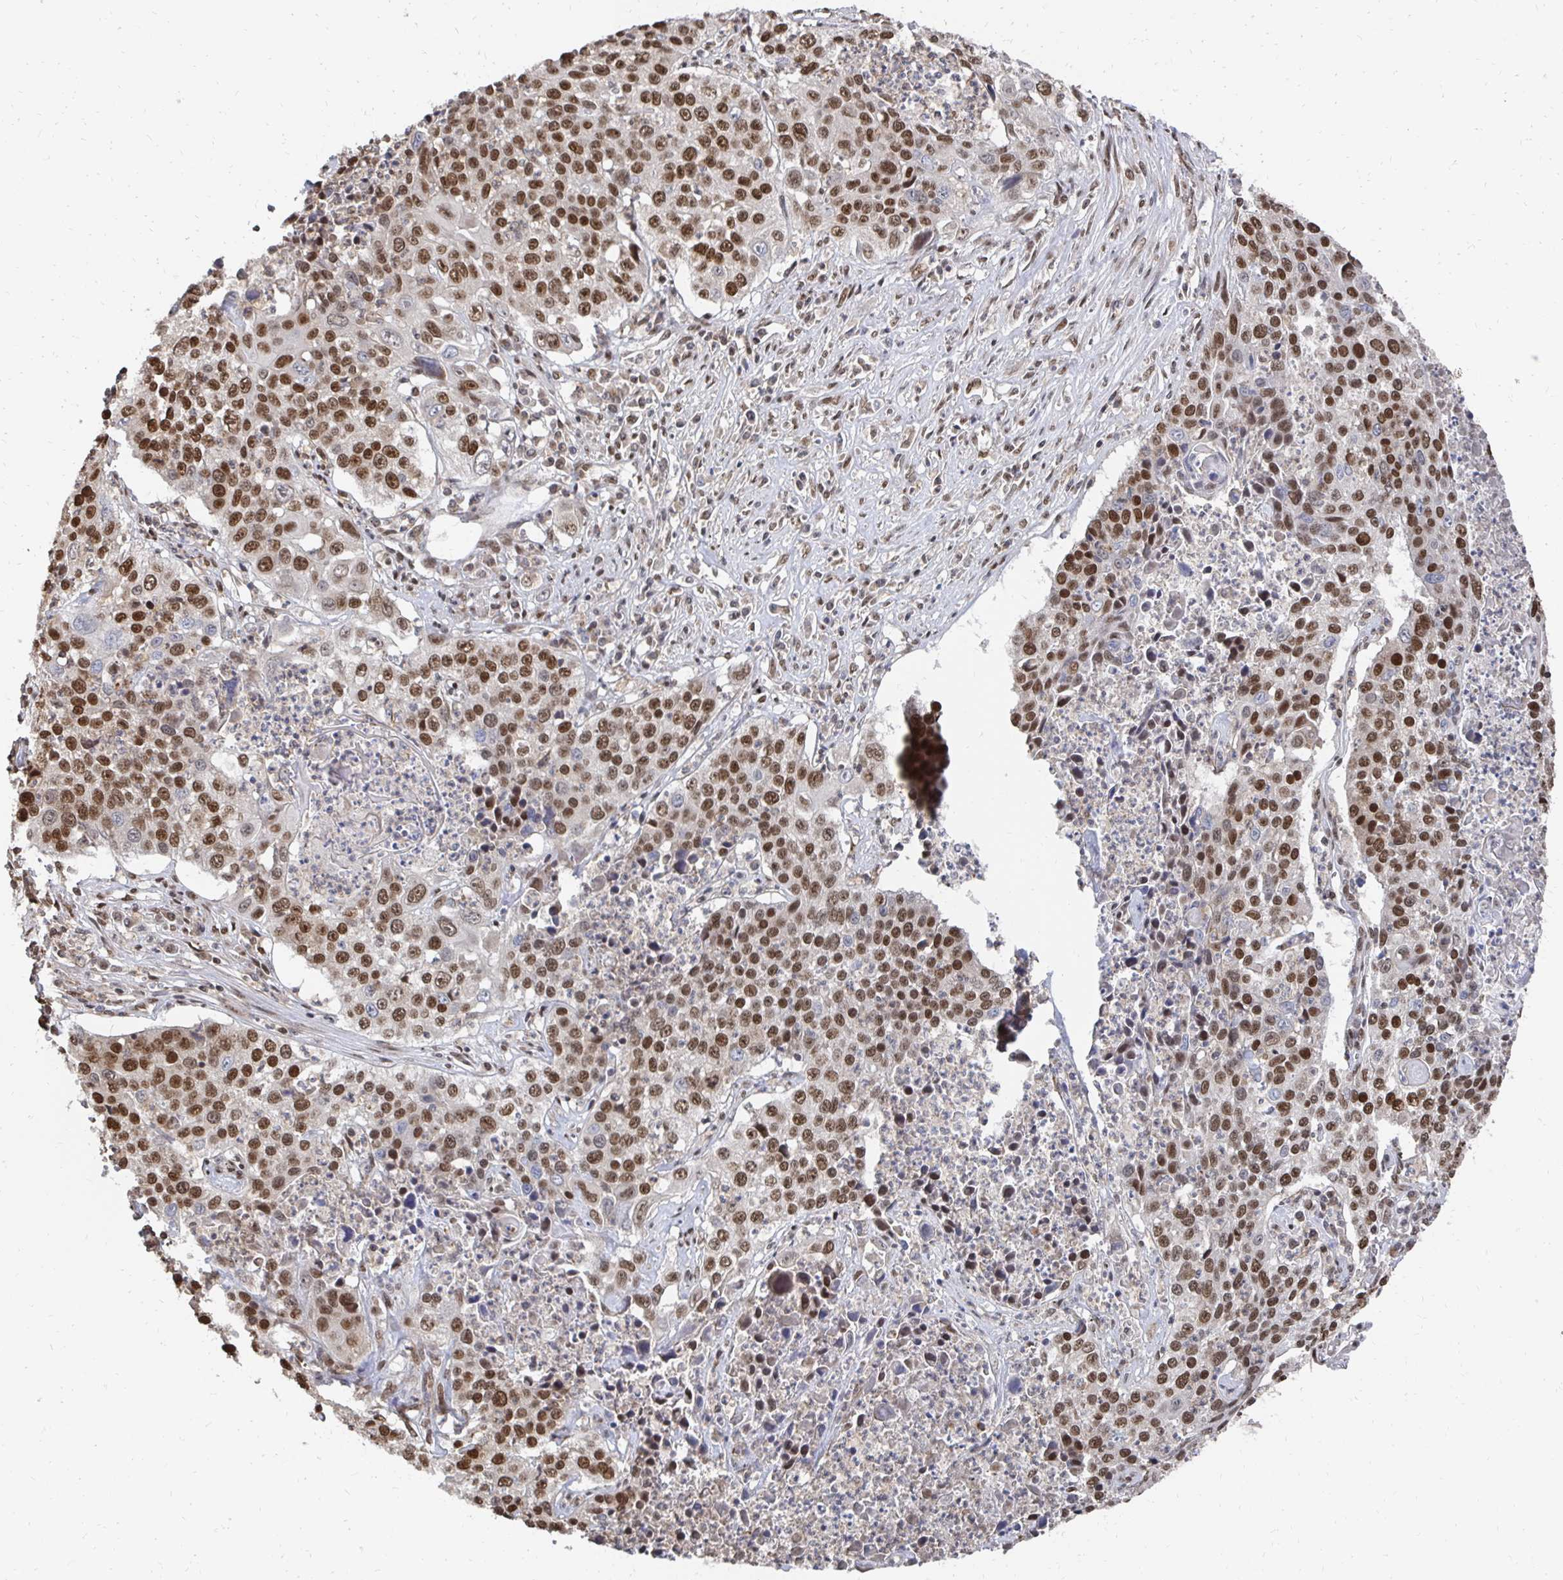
{"staining": {"intensity": "moderate", "quantity": "25%-75%", "location": "nuclear"}, "tissue": "lung cancer", "cell_type": "Tumor cells", "image_type": "cancer", "snomed": [{"axis": "morphology", "description": "Squamous cell carcinoma, NOS"}, {"axis": "morphology", "description": "Squamous cell carcinoma, metastatic, NOS"}, {"axis": "topography", "description": "Lung"}, {"axis": "topography", "description": "Pleura, NOS"}], "caption": "Immunohistochemistry of lung metastatic squamous cell carcinoma reveals medium levels of moderate nuclear expression in about 25%-75% of tumor cells.", "gene": "GTF3C6", "patient": {"sex": "male", "age": 72}}